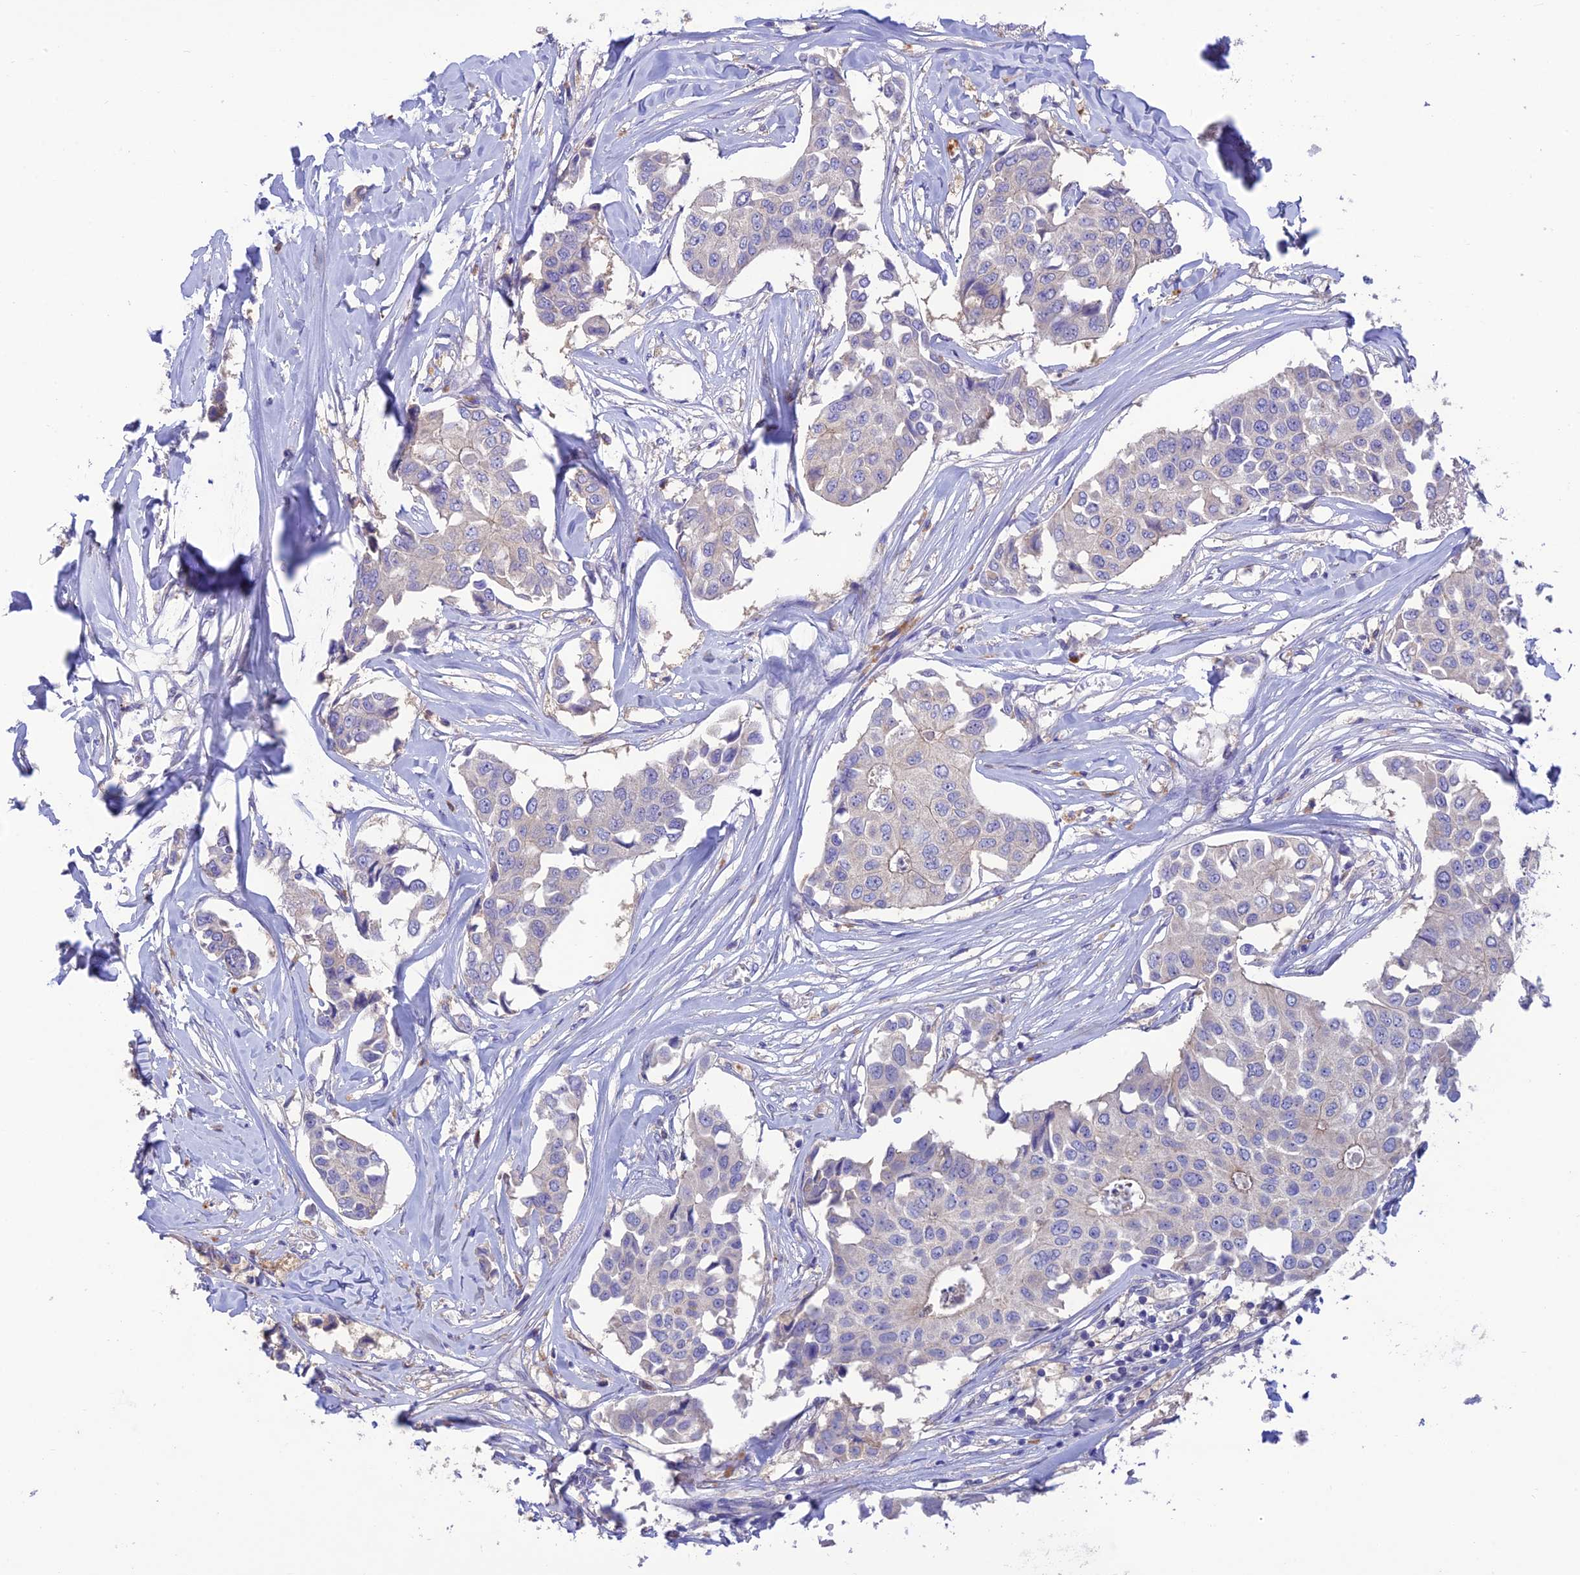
{"staining": {"intensity": "negative", "quantity": "none", "location": "none"}, "tissue": "breast cancer", "cell_type": "Tumor cells", "image_type": "cancer", "snomed": [{"axis": "morphology", "description": "Duct carcinoma"}, {"axis": "topography", "description": "Breast"}], "caption": "Tumor cells show no significant protein staining in breast cancer (infiltrating ductal carcinoma).", "gene": "SFT2D2", "patient": {"sex": "female", "age": 80}}